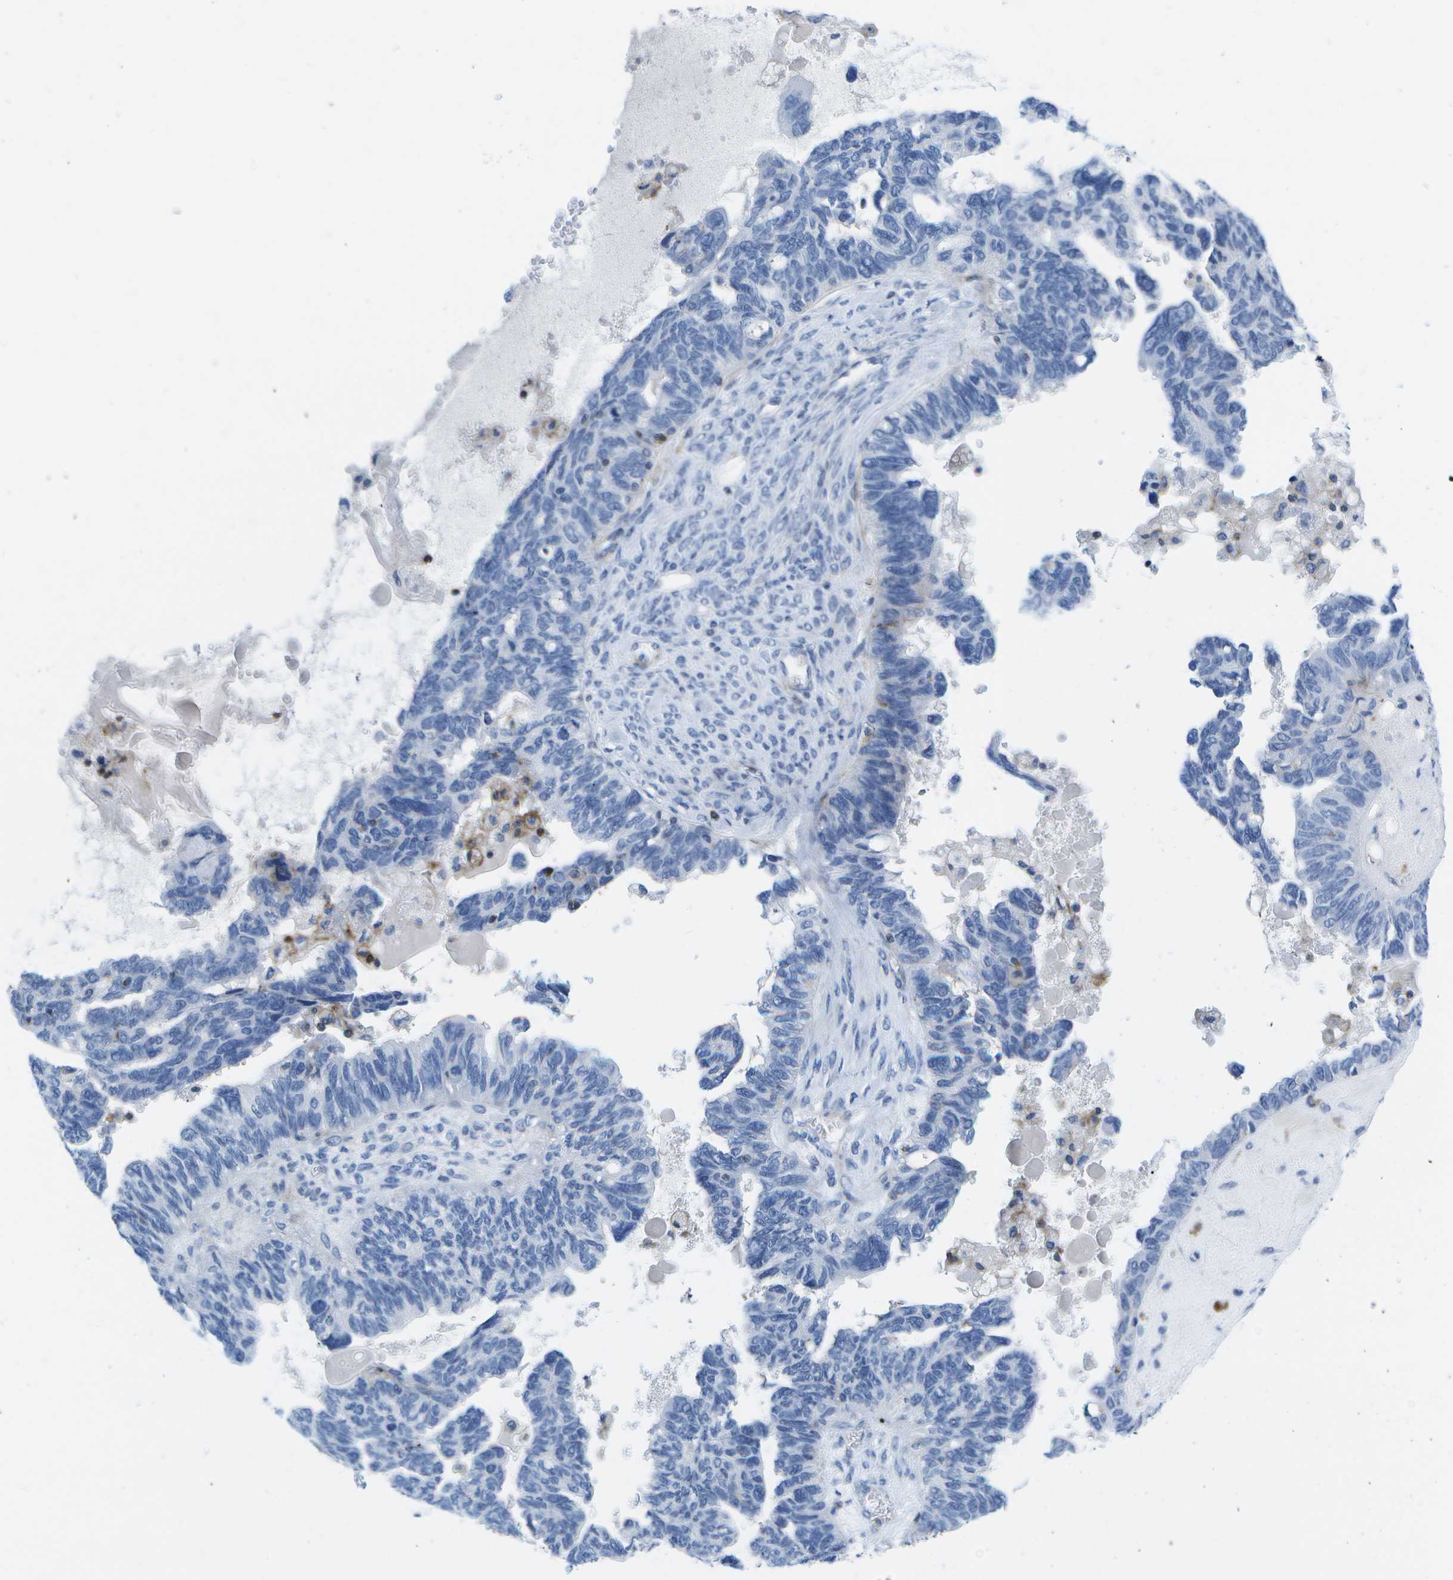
{"staining": {"intensity": "negative", "quantity": "none", "location": "none"}, "tissue": "ovarian cancer", "cell_type": "Tumor cells", "image_type": "cancer", "snomed": [{"axis": "morphology", "description": "Cystadenocarcinoma, serous, NOS"}, {"axis": "topography", "description": "Ovary"}], "caption": "The photomicrograph displays no staining of tumor cells in ovarian serous cystadenocarcinoma.", "gene": "ADGRG6", "patient": {"sex": "female", "age": 79}}